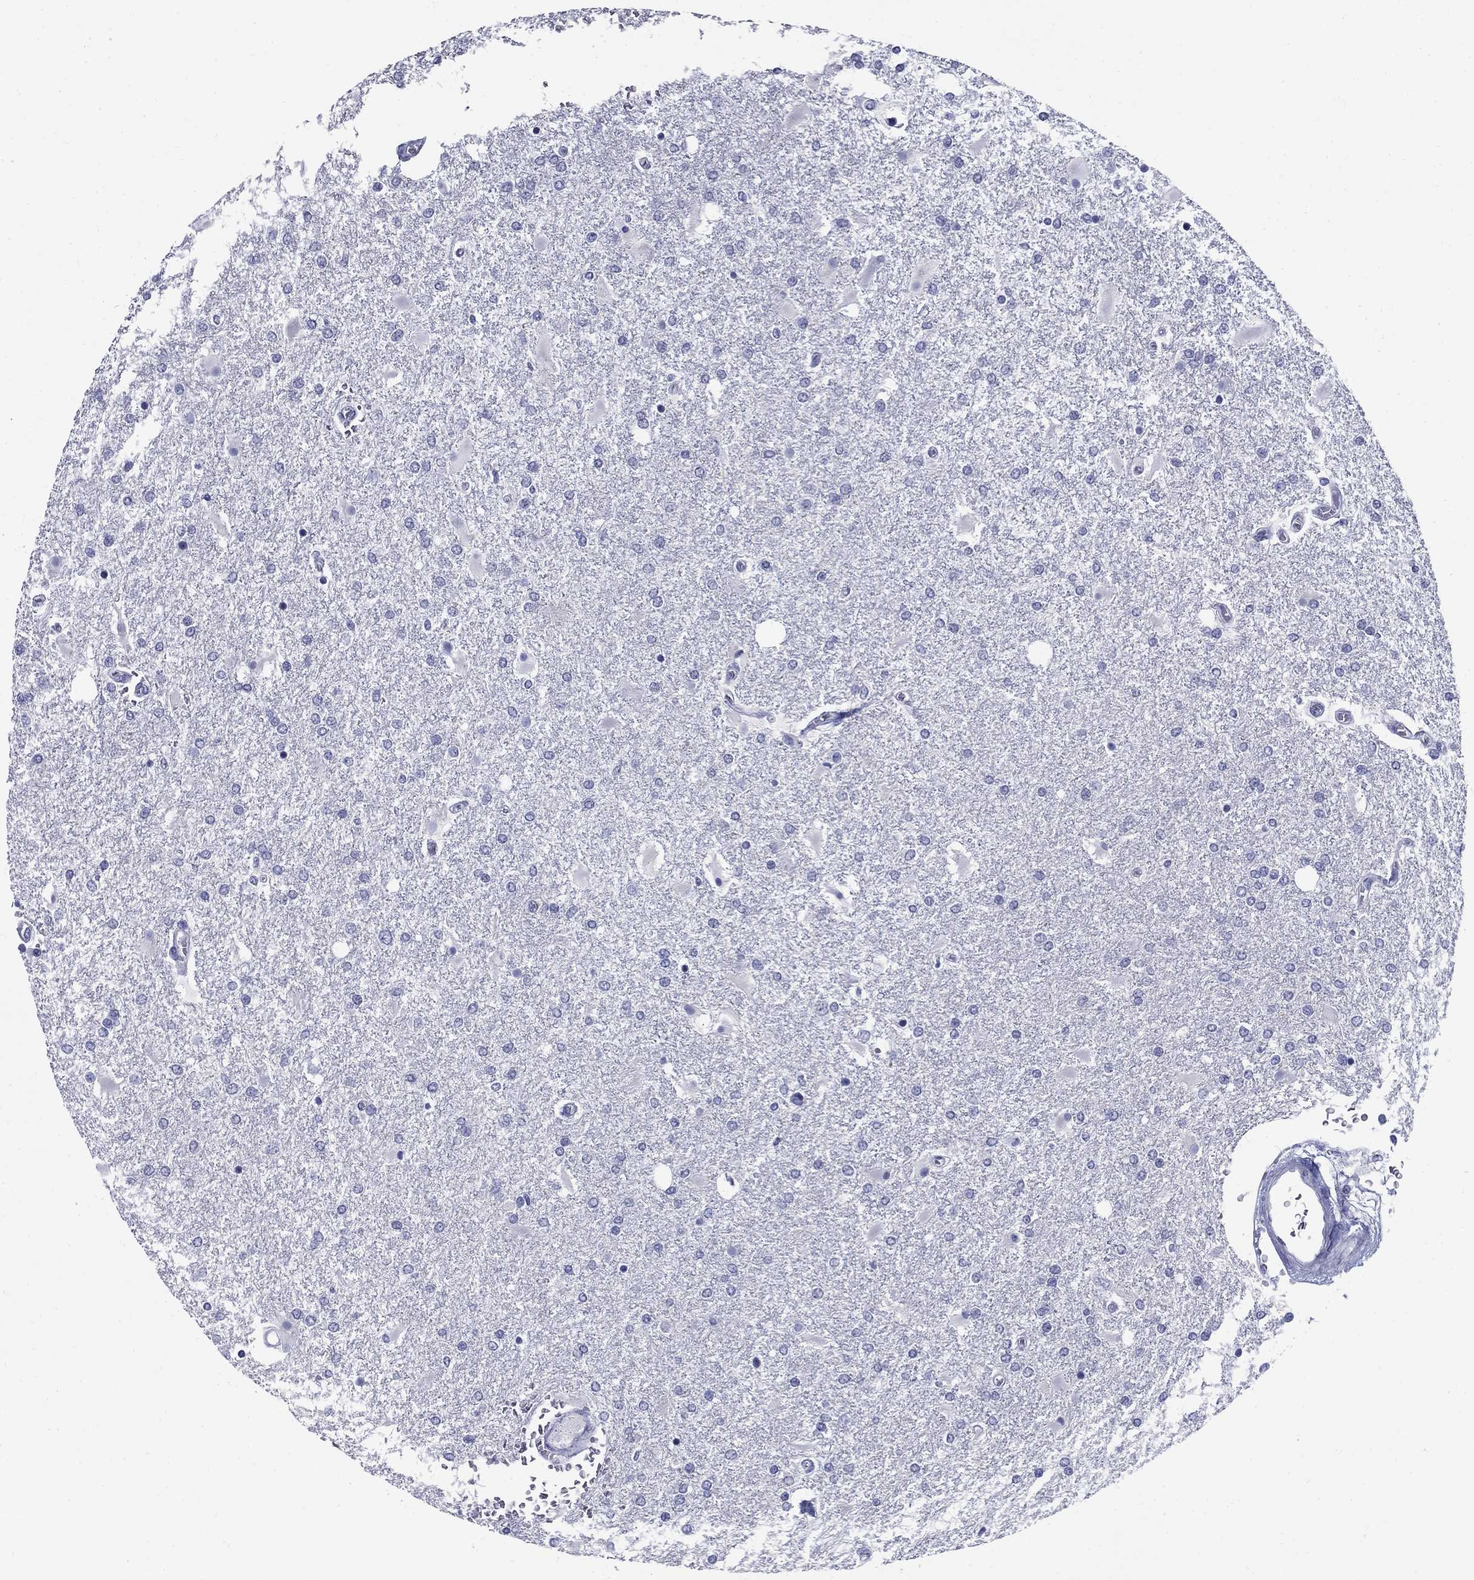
{"staining": {"intensity": "negative", "quantity": "none", "location": "none"}, "tissue": "glioma", "cell_type": "Tumor cells", "image_type": "cancer", "snomed": [{"axis": "morphology", "description": "Glioma, malignant, High grade"}, {"axis": "topography", "description": "Cerebral cortex"}], "caption": "Immunohistochemistry (IHC) of glioma displays no staining in tumor cells.", "gene": "C4orf19", "patient": {"sex": "male", "age": 79}}